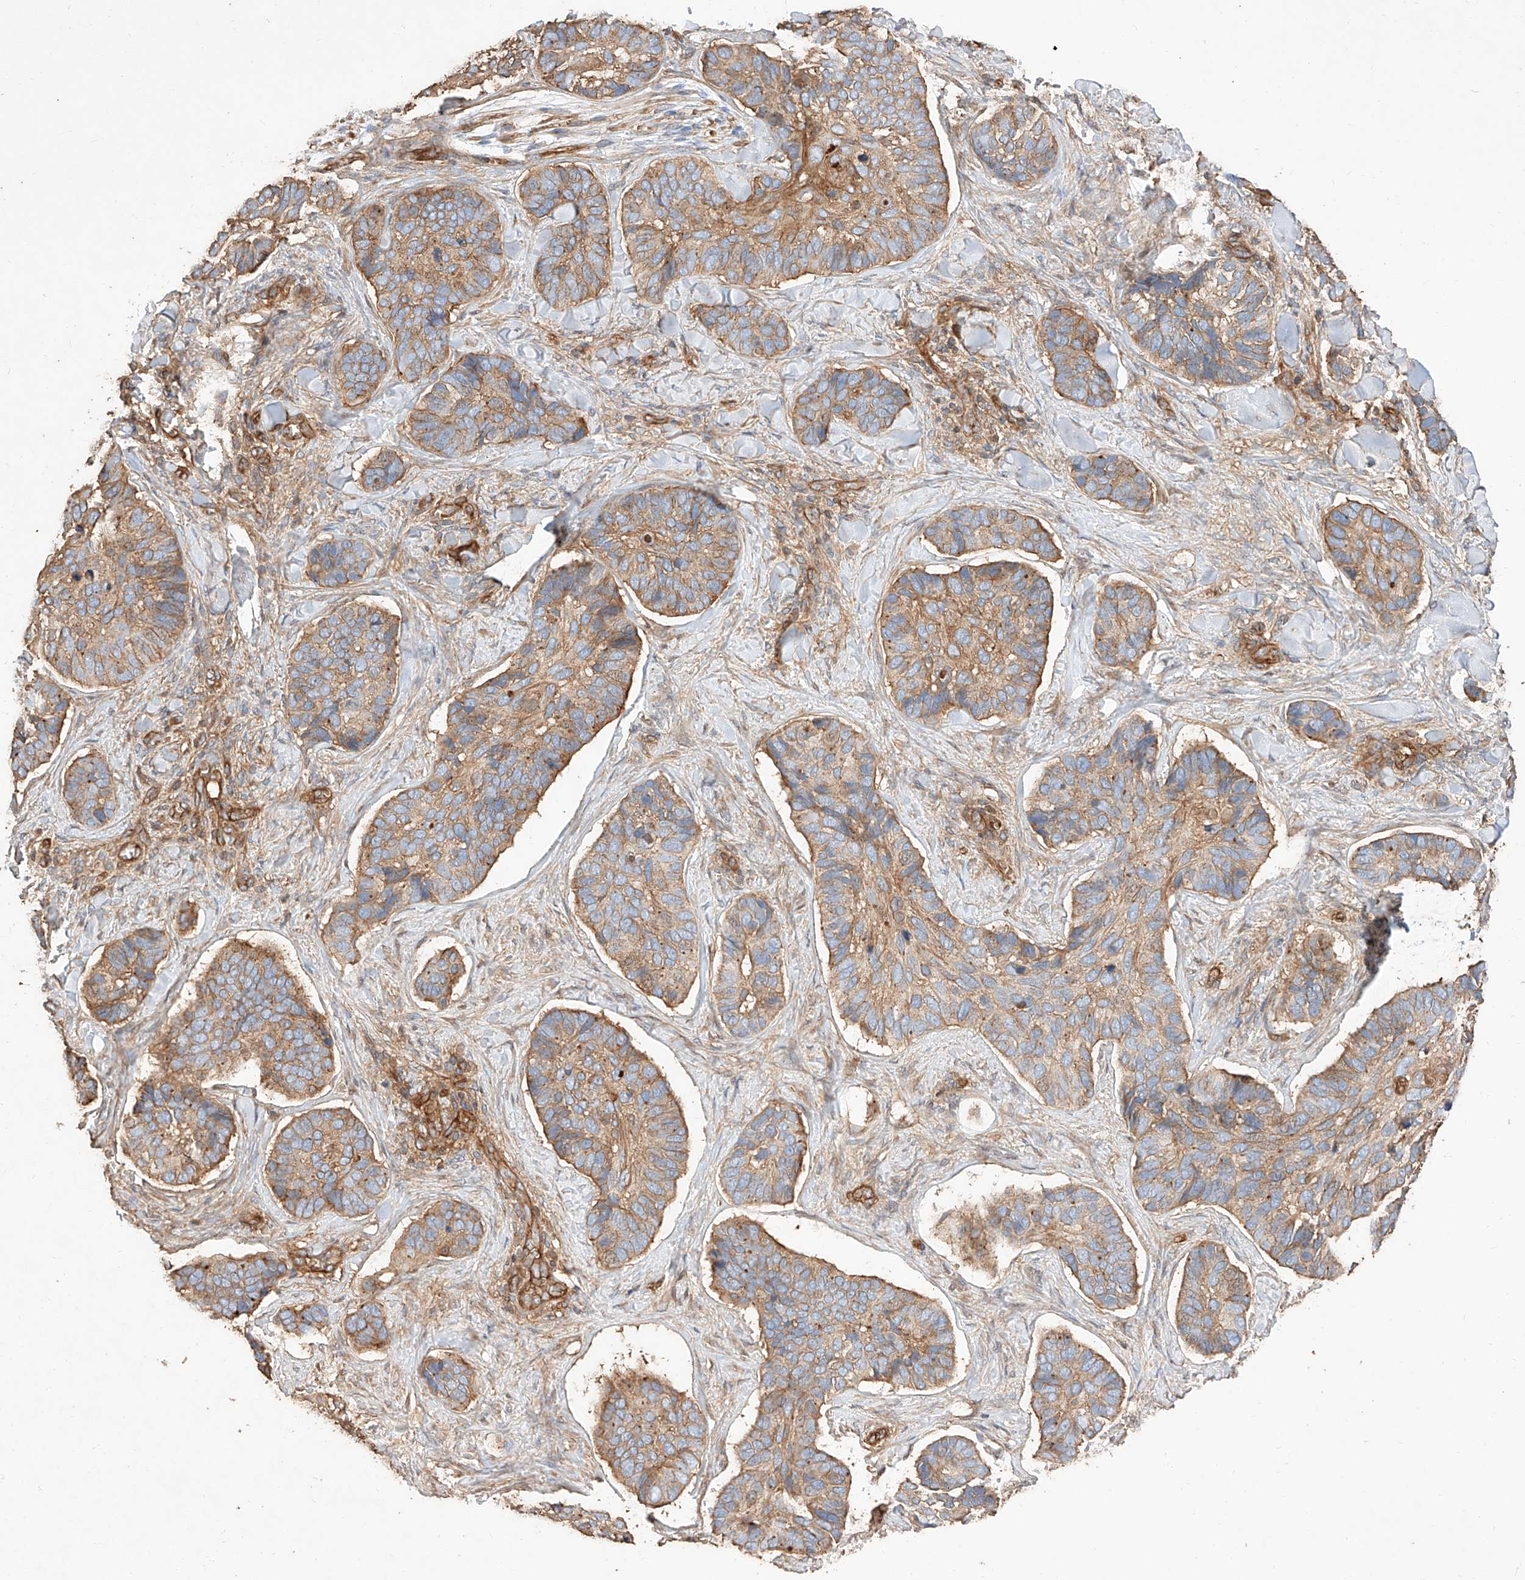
{"staining": {"intensity": "moderate", "quantity": ">75%", "location": "cytoplasmic/membranous"}, "tissue": "skin cancer", "cell_type": "Tumor cells", "image_type": "cancer", "snomed": [{"axis": "morphology", "description": "Basal cell carcinoma"}, {"axis": "topography", "description": "Skin"}], "caption": "The histopathology image exhibits staining of skin cancer, revealing moderate cytoplasmic/membranous protein staining (brown color) within tumor cells.", "gene": "GHDC", "patient": {"sex": "male", "age": 62}}